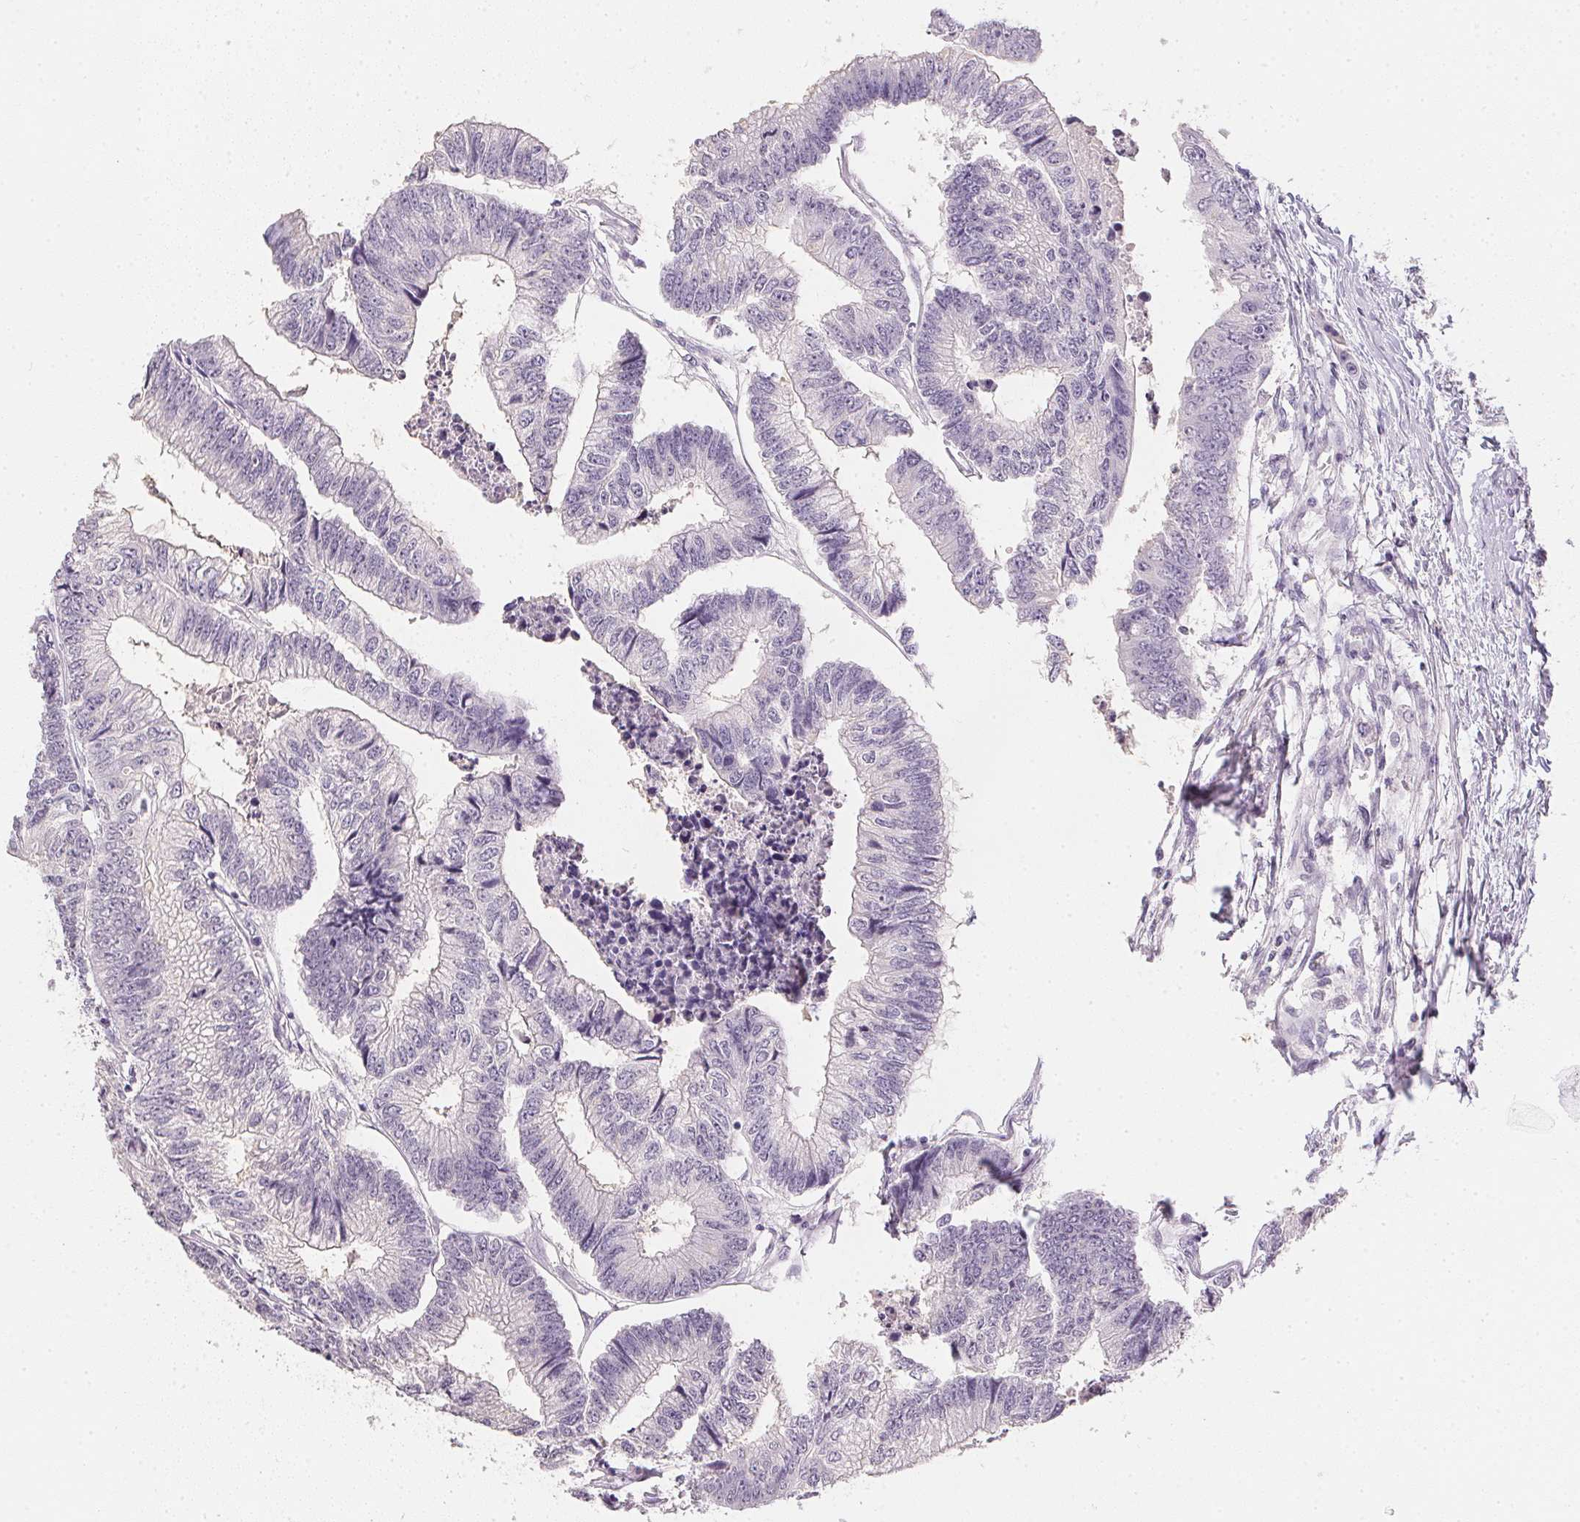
{"staining": {"intensity": "negative", "quantity": "none", "location": "none"}, "tissue": "colorectal cancer", "cell_type": "Tumor cells", "image_type": "cancer", "snomed": [{"axis": "morphology", "description": "Adenocarcinoma, NOS"}, {"axis": "topography", "description": "Rectum"}], "caption": "The IHC micrograph has no significant positivity in tumor cells of colorectal adenocarcinoma tissue. The staining was performed using DAB to visualize the protein expression in brown, while the nuclei were stained in blue with hematoxylin (Magnification: 20x).", "gene": "PPY", "patient": {"sex": "male", "age": 63}}